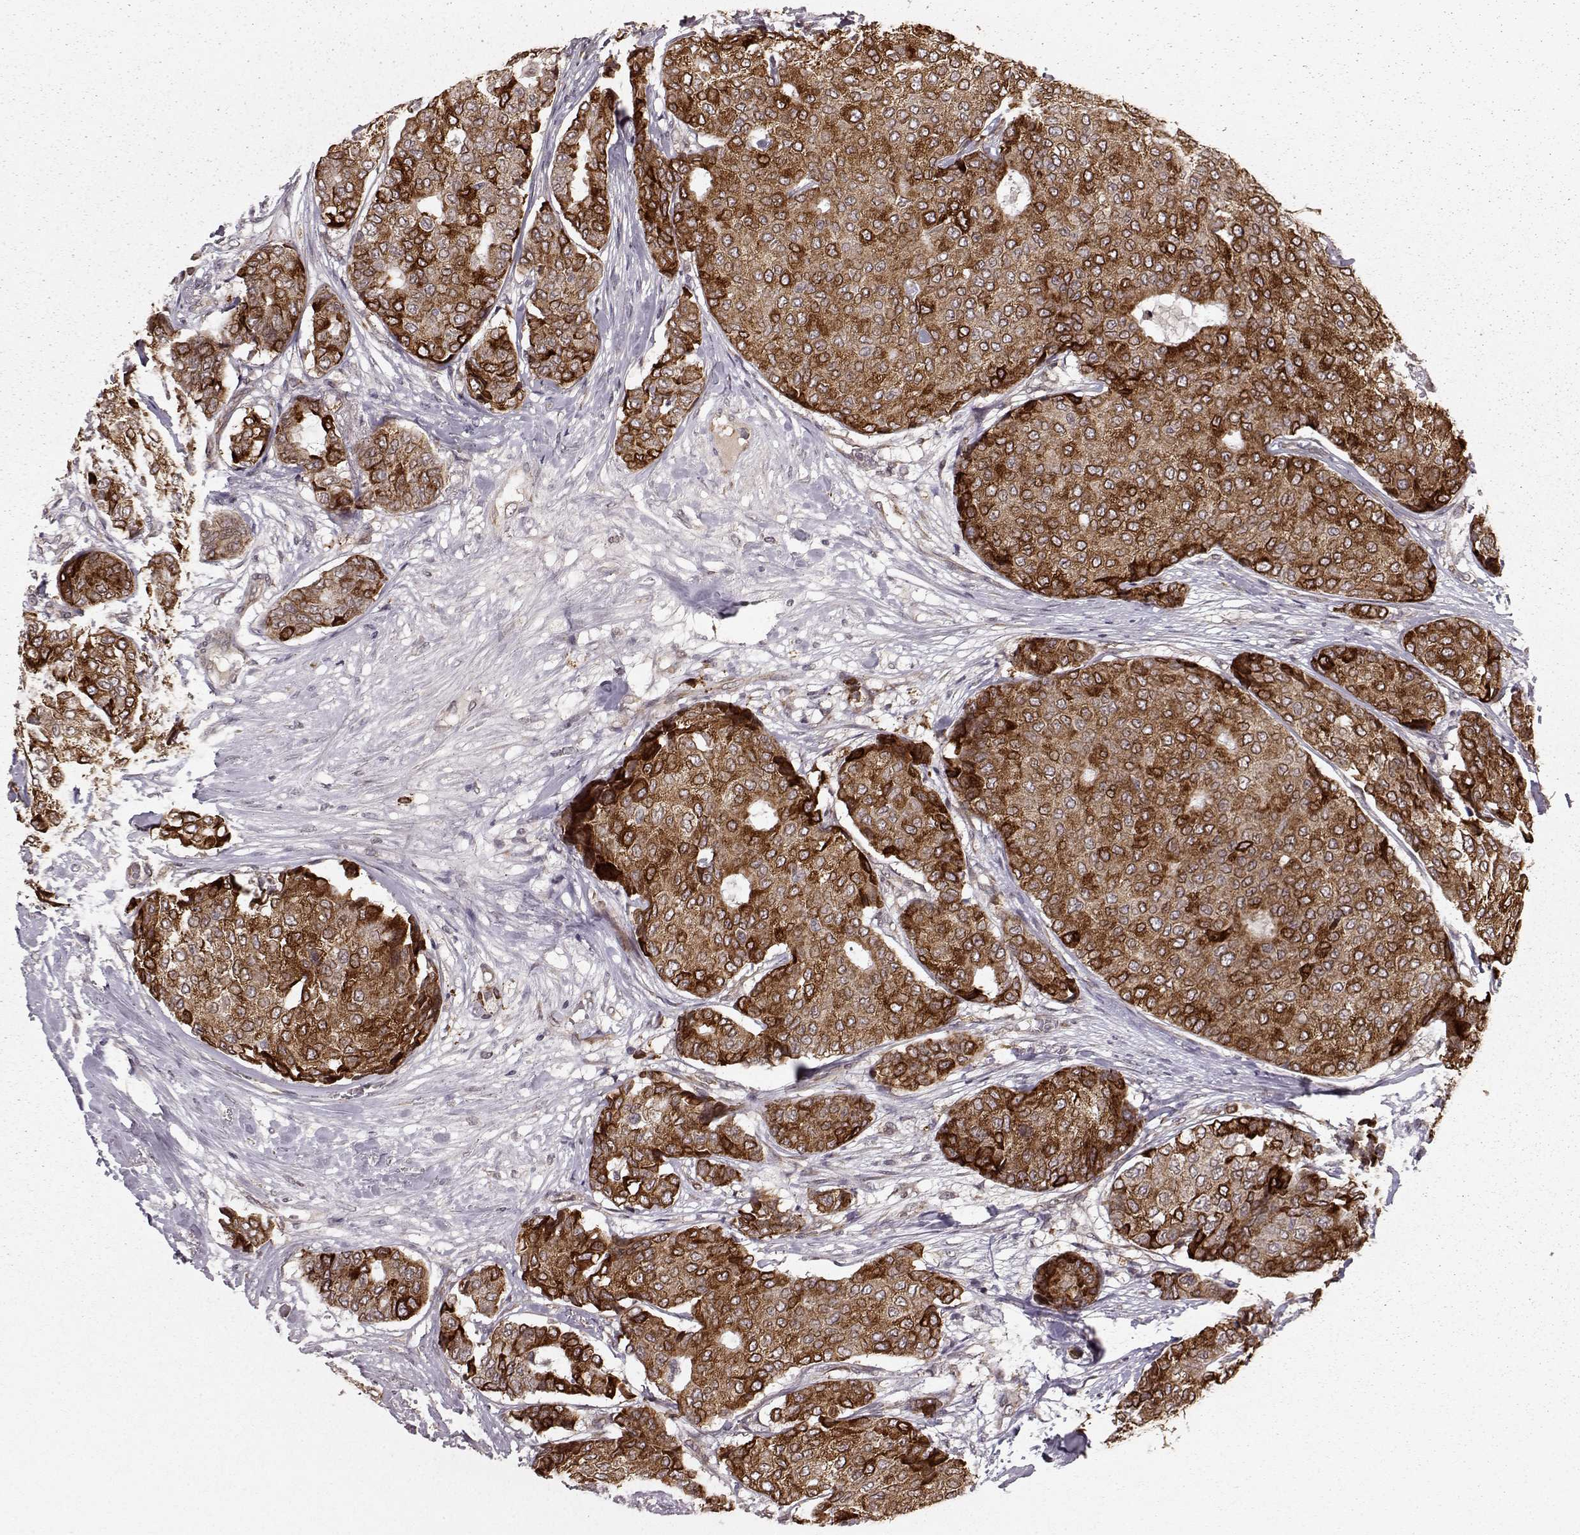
{"staining": {"intensity": "strong", "quantity": ">75%", "location": "cytoplasmic/membranous"}, "tissue": "breast cancer", "cell_type": "Tumor cells", "image_type": "cancer", "snomed": [{"axis": "morphology", "description": "Duct carcinoma"}, {"axis": "topography", "description": "Breast"}], "caption": "Breast cancer was stained to show a protein in brown. There is high levels of strong cytoplasmic/membranous positivity in about >75% of tumor cells.", "gene": "ELOVL5", "patient": {"sex": "female", "age": 75}}